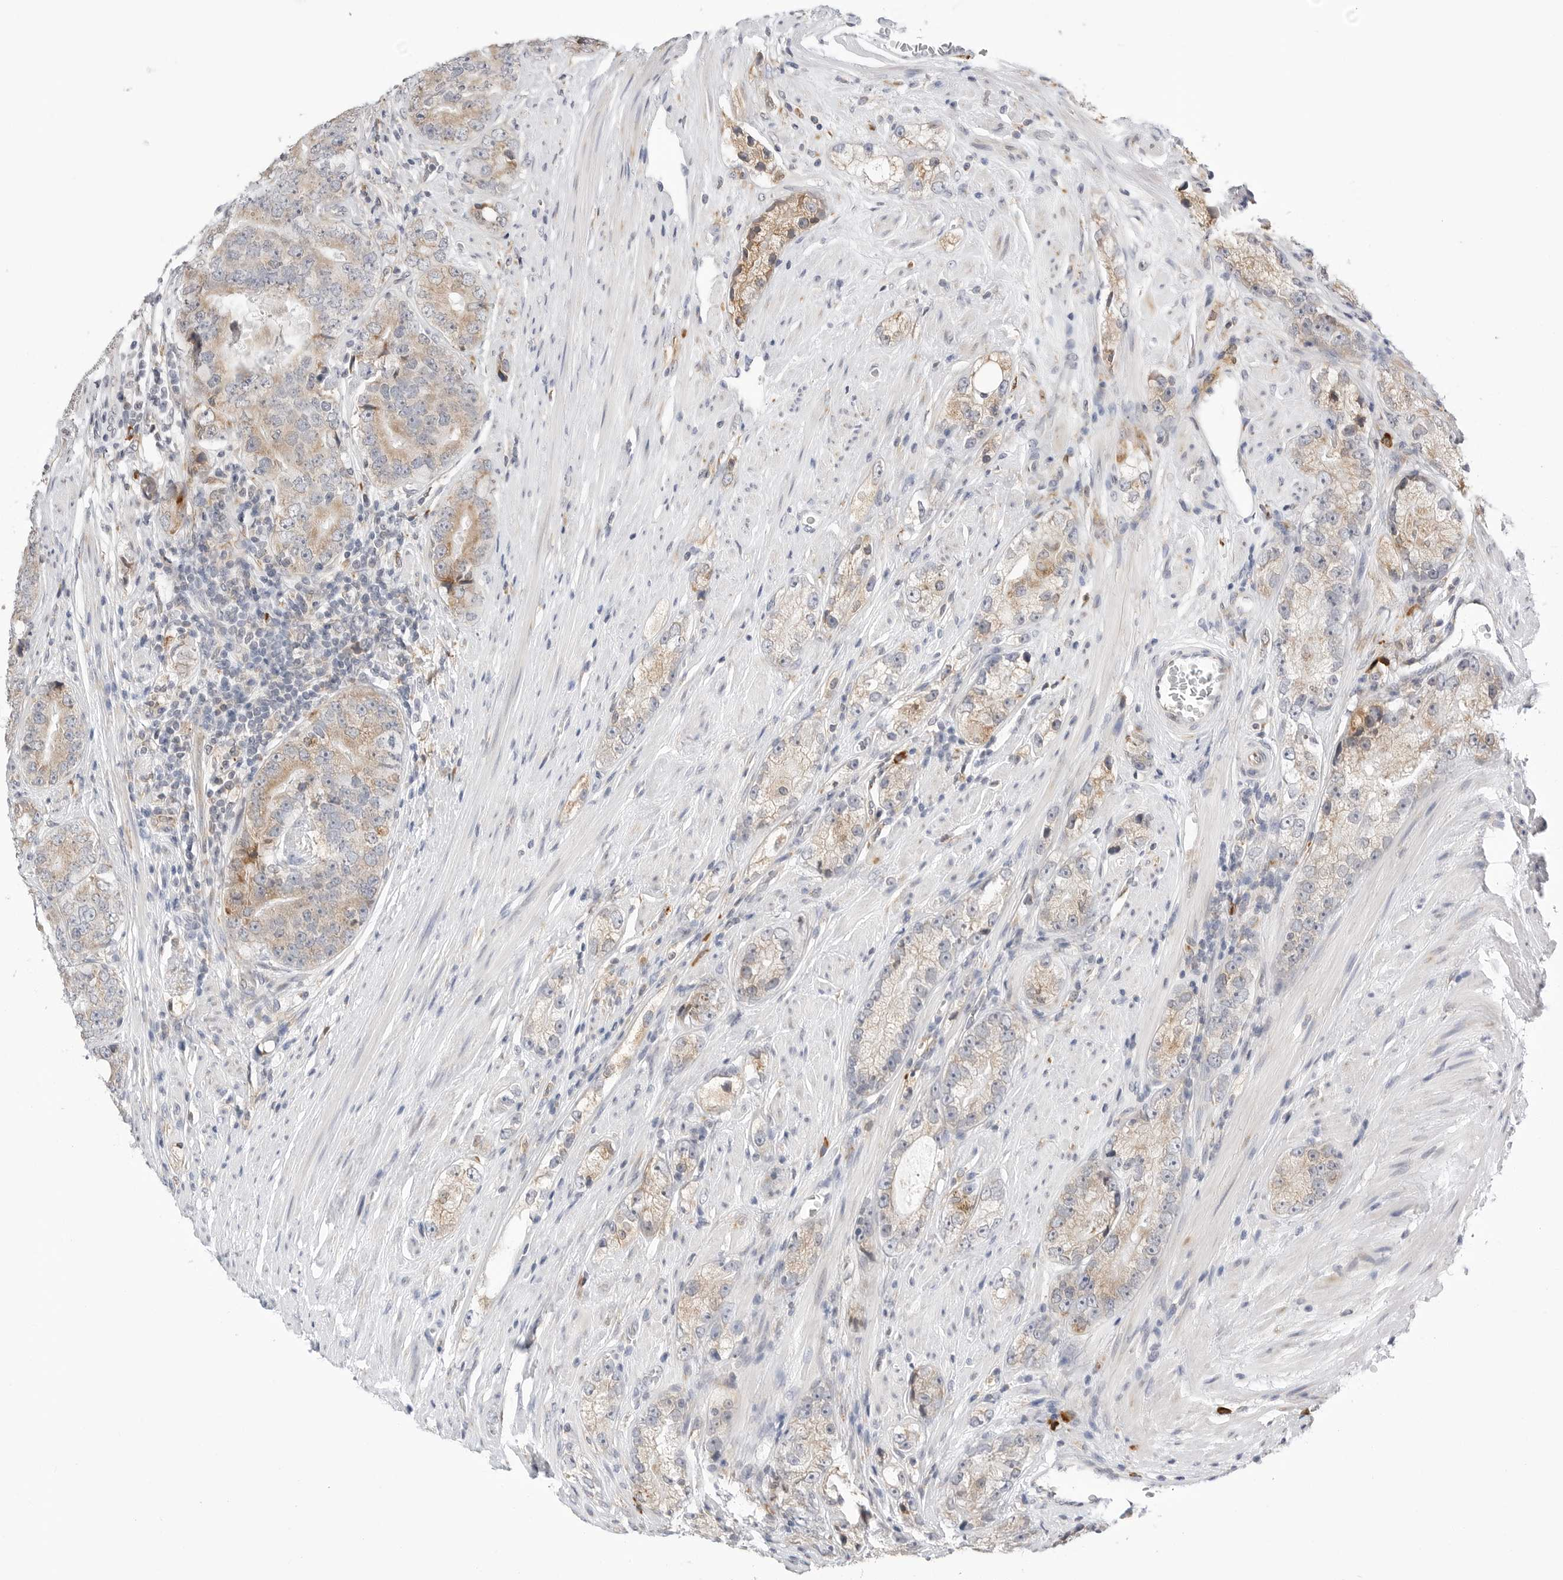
{"staining": {"intensity": "weak", "quantity": "25%-75%", "location": "cytoplasmic/membranous"}, "tissue": "prostate cancer", "cell_type": "Tumor cells", "image_type": "cancer", "snomed": [{"axis": "morphology", "description": "Adenocarcinoma, High grade"}, {"axis": "topography", "description": "Prostate"}], "caption": "DAB (3,3'-diaminobenzidine) immunohistochemical staining of prostate cancer (high-grade adenocarcinoma) exhibits weak cytoplasmic/membranous protein expression in approximately 25%-75% of tumor cells. The staining was performed using DAB, with brown indicating positive protein expression. Nuclei are stained blue with hematoxylin.", "gene": "RPN1", "patient": {"sex": "male", "age": 56}}